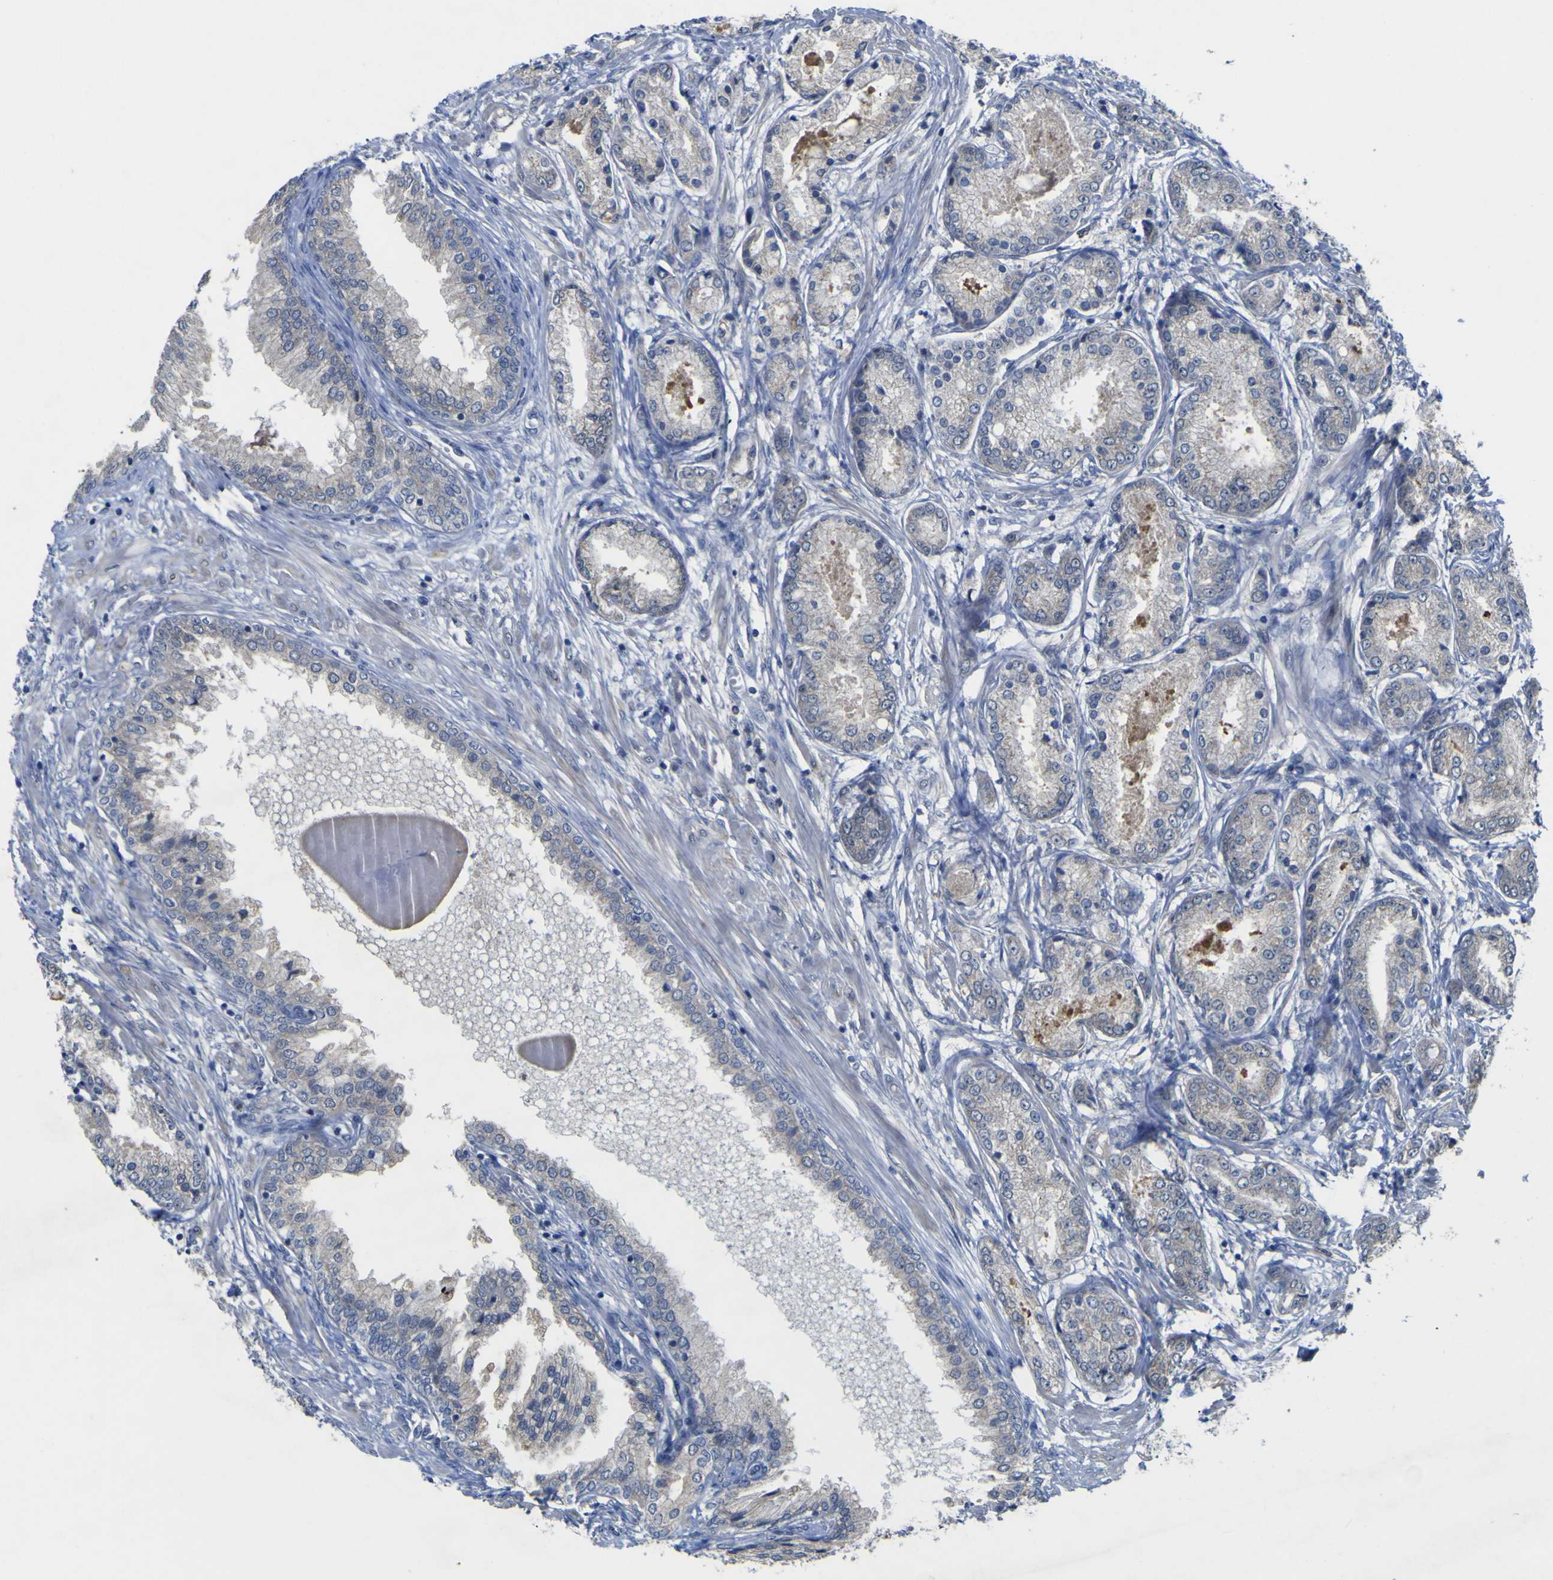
{"staining": {"intensity": "negative", "quantity": "none", "location": "none"}, "tissue": "prostate cancer", "cell_type": "Tumor cells", "image_type": "cancer", "snomed": [{"axis": "morphology", "description": "Adenocarcinoma, High grade"}, {"axis": "topography", "description": "Prostate"}], "caption": "IHC photomicrograph of neoplastic tissue: prostate cancer (adenocarcinoma (high-grade)) stained with DAB demonstrates no significant protein expression in tumor cells.", "gene": "TNFRSF11A", "patient": {"sex": "male", "age": 59}}